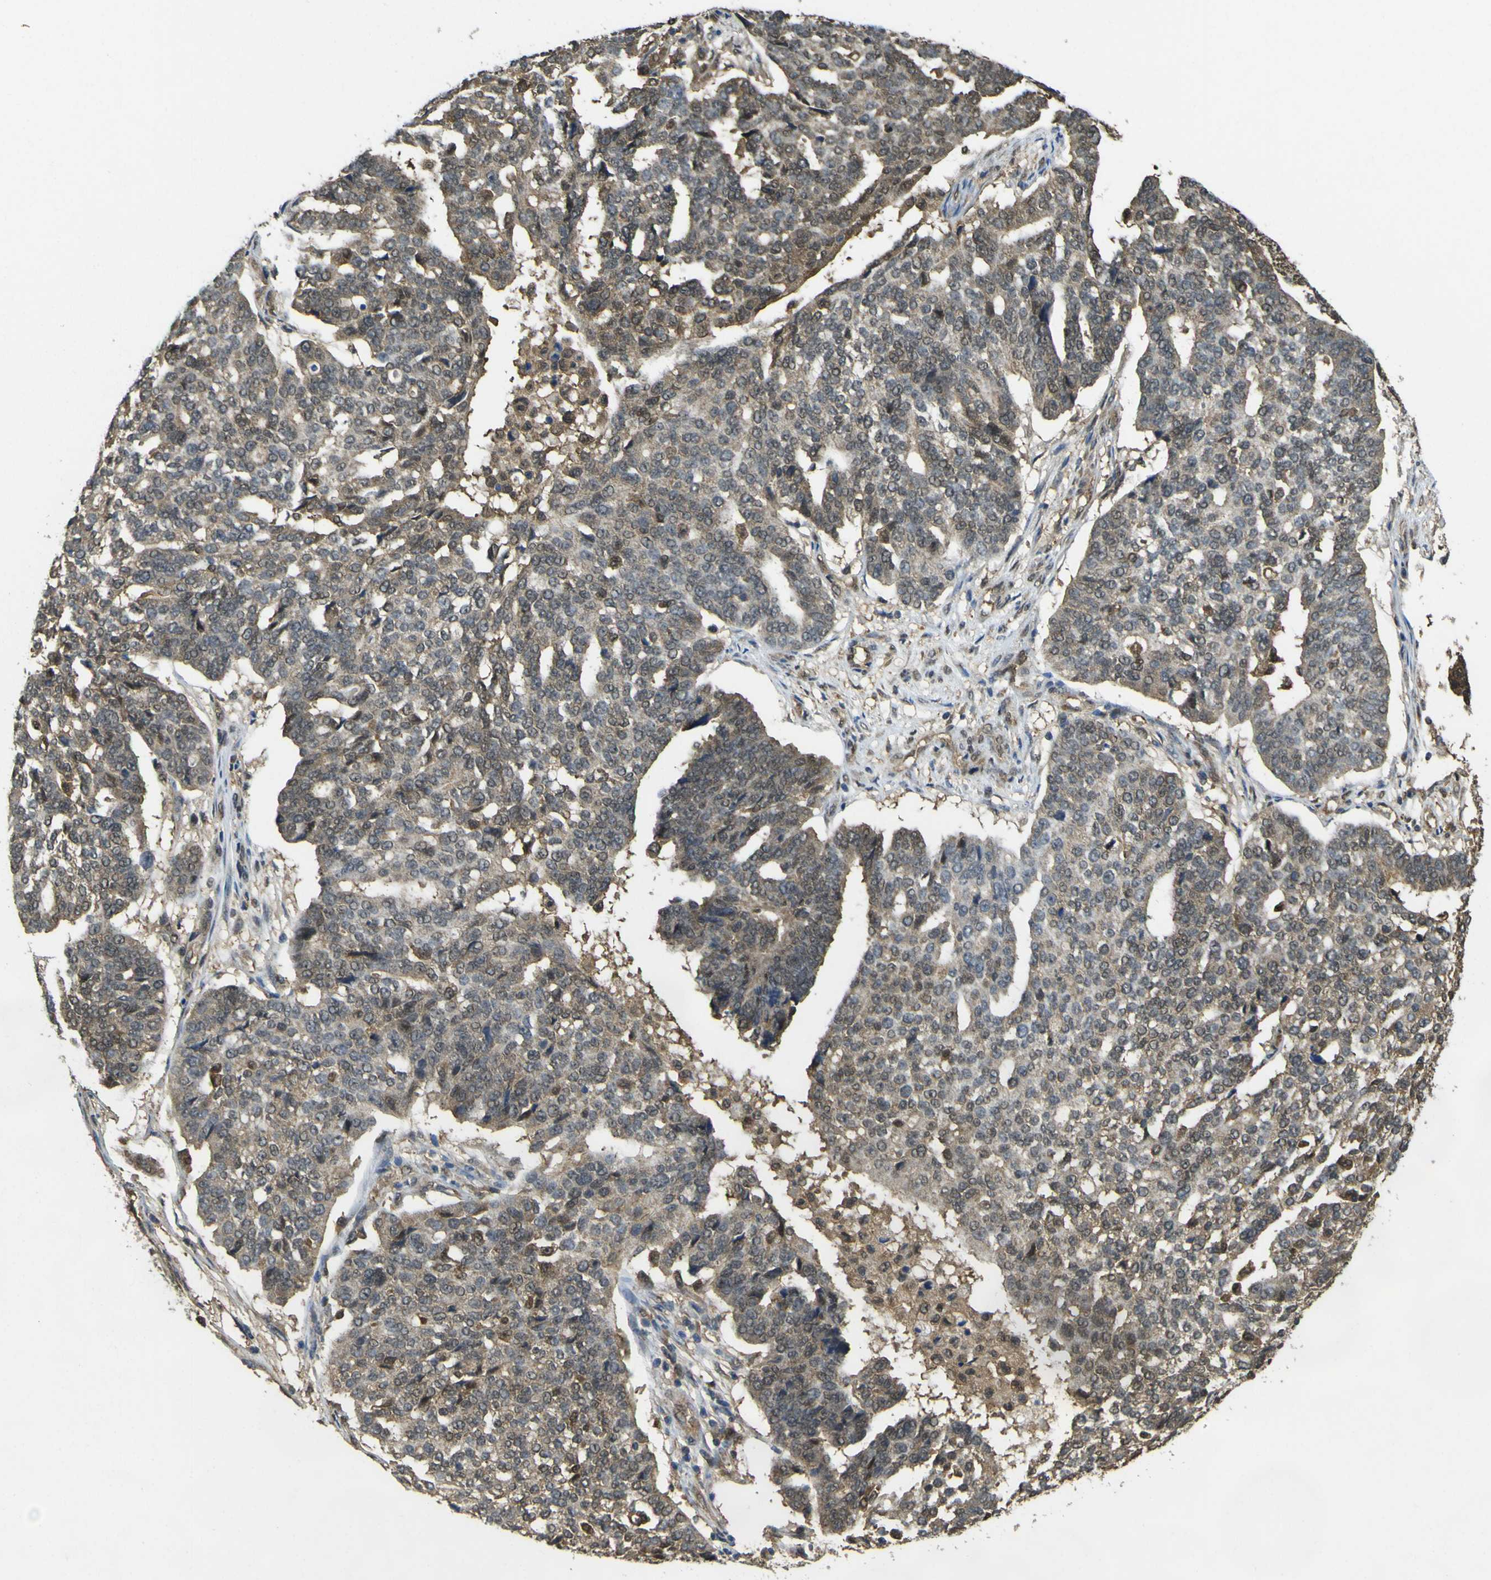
{"staining": {"intensity": "weak", "quantity": "25%-75%", "location": "cytoplasmic/membranous"}, "tissue": "ovarian cancer", "cell_type": "Tumor cells", "image_type": "cancer", "snomed": [{"axis": "morphology", "description": "Cystadenocarcinoma, serous, NOS"}, {"axis": "topography", "description": "Ovary"}], "caption": "Protein expression analysis of human ovarian serous cystadenocarcinoma reveals weak cytoplasmic/membranous expression in approximately 25%-75% of tumor cells.", "gene": "YWHAG", "patient": {"sex": "female", "age": 59}}